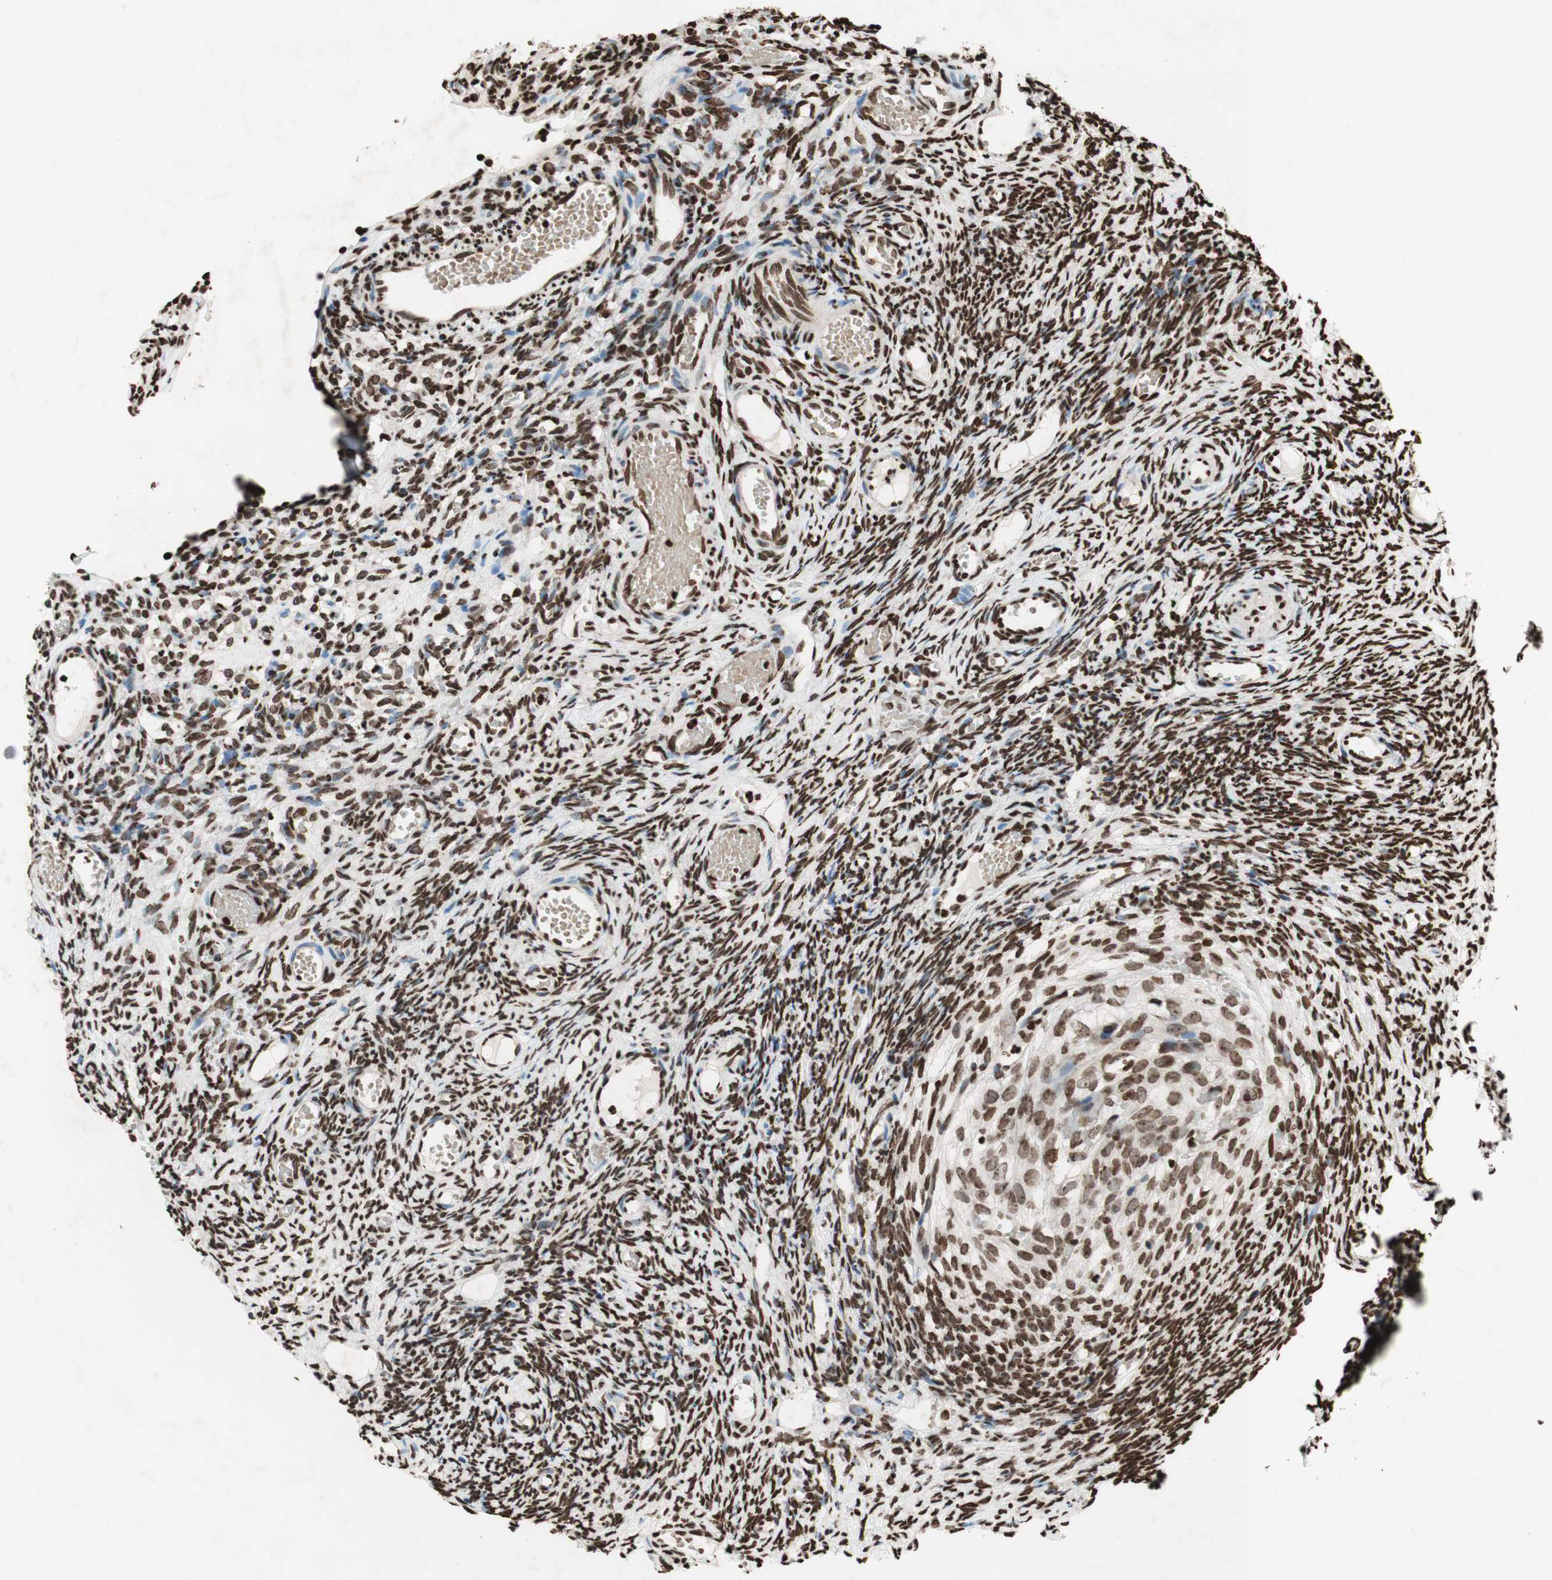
{"staining": {"intensity": "strong", "quantity": ">75%", "location": "nuclear"}, "tissue": "ovary", "cell_type": "Ovarian stroma cells", "image_type": "normal", "snomed": [{"axis": "morphology", "description": "Normal tissue, NOS"}, {"axis": "topography", "description": "Ovary"}], "caption": "A high-resolution photomicrograph shows immunohistochemistry staining of benign ovary, which reveals strong nuclear expression in approximately >75% of ovarian stroma cells.", "gene": "NCOA3", "patient": {"sex": "female", "age": 35}}